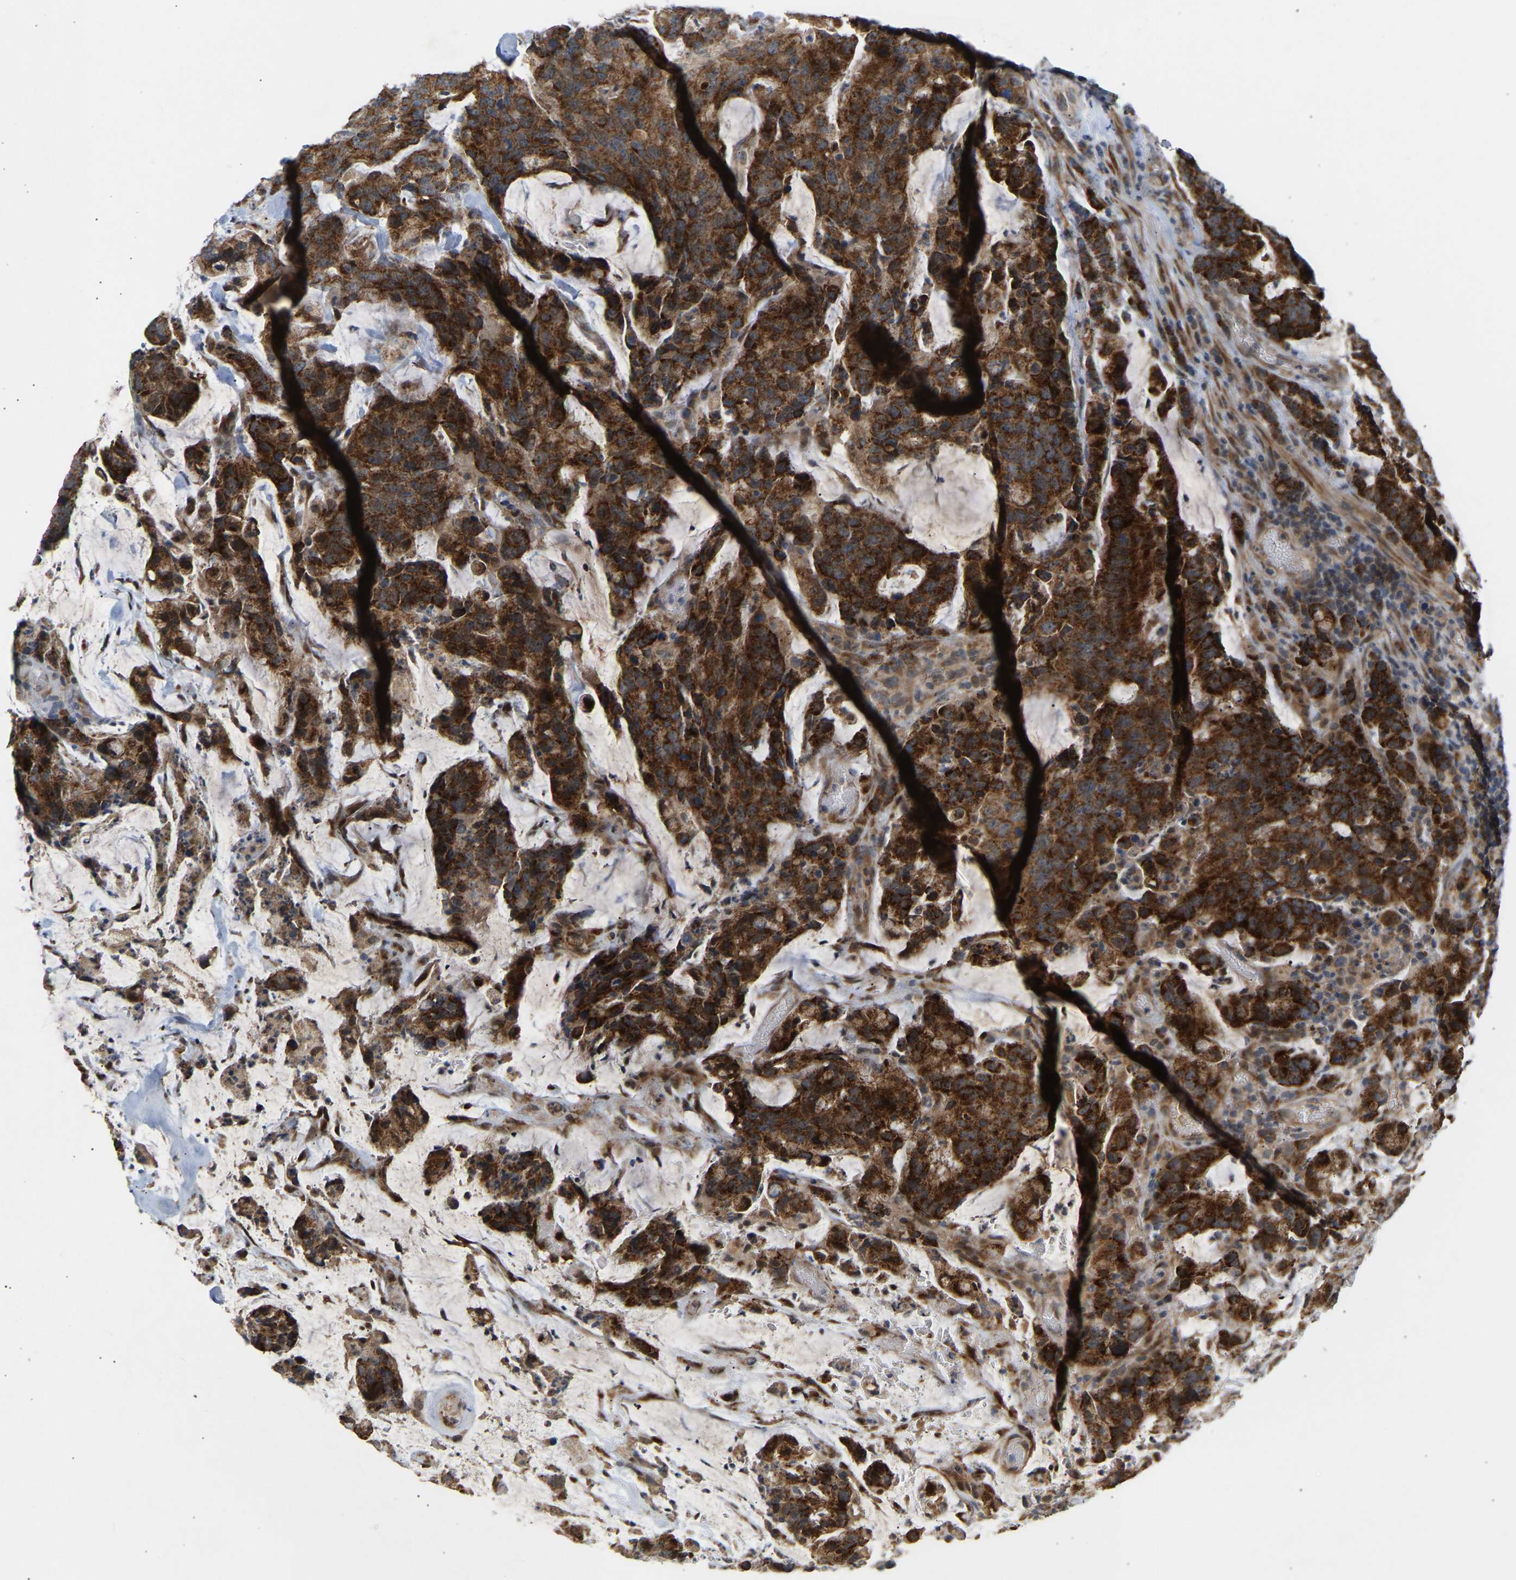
{"staining": {"intensity": "strong", "quantity": ">75%", "location": "cytoplasmic/membranous"}, "tissue": "colorectal cancer", "cell_type": "Tumor cells", "image_type": "cancer", "snomed": [{"axis": "morphology", "description": "Adenocarcinoma, NOS"}, {"axis": "topography", "description": "Colon"}], "caption": "Immunohistochemical staining of colorectal cancer (adenocarcinoma) shows high levels of strong cytoplasmic/membranous positivity in about >75% of tumor cells. (DAB IHC, brown staining for protein, blue staining for nuclei).", "gene": "PTCD1", "patient": {"sex": "female", "age": 86}}